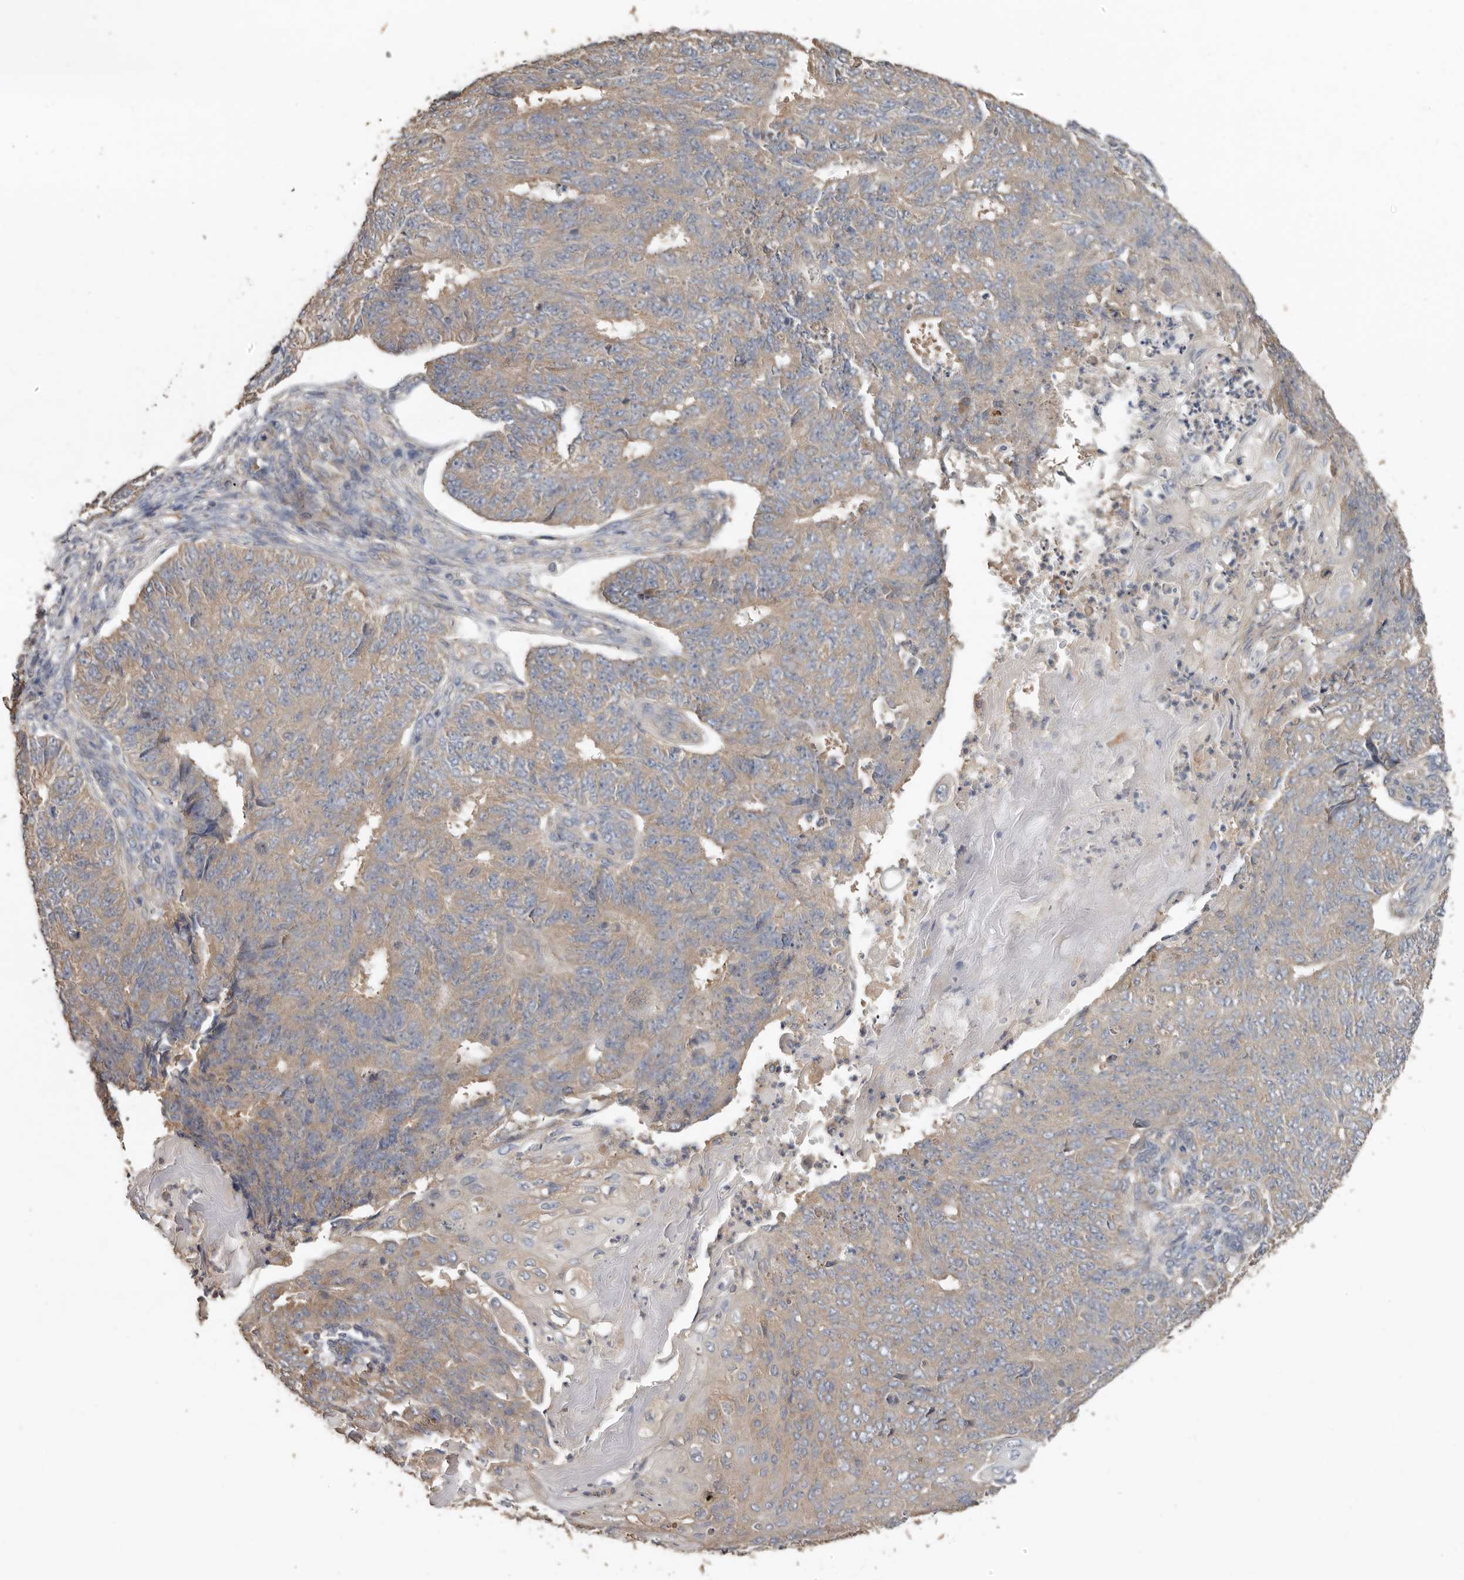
{"staining": {"intensity": "weak", "quantity": ">75%", "location": "cytoplasmic/membranous"}, "tissue": "endometrial cancer", "cell_type": "Tumor cells", "image_type": "cancer", "snomed": [{"axis": "morphology", "description": "Adenocarcinoma, NOS"}, {"axis": "topography", "description": "Endometrium"}], "caption": "Tumor cells show low levels of weak cytoplasmic/membranous expression in approximately >75% of cells in endometrial cancer.", "gene": "FLCN", "patient": {"sex": "female", "age": 32}}